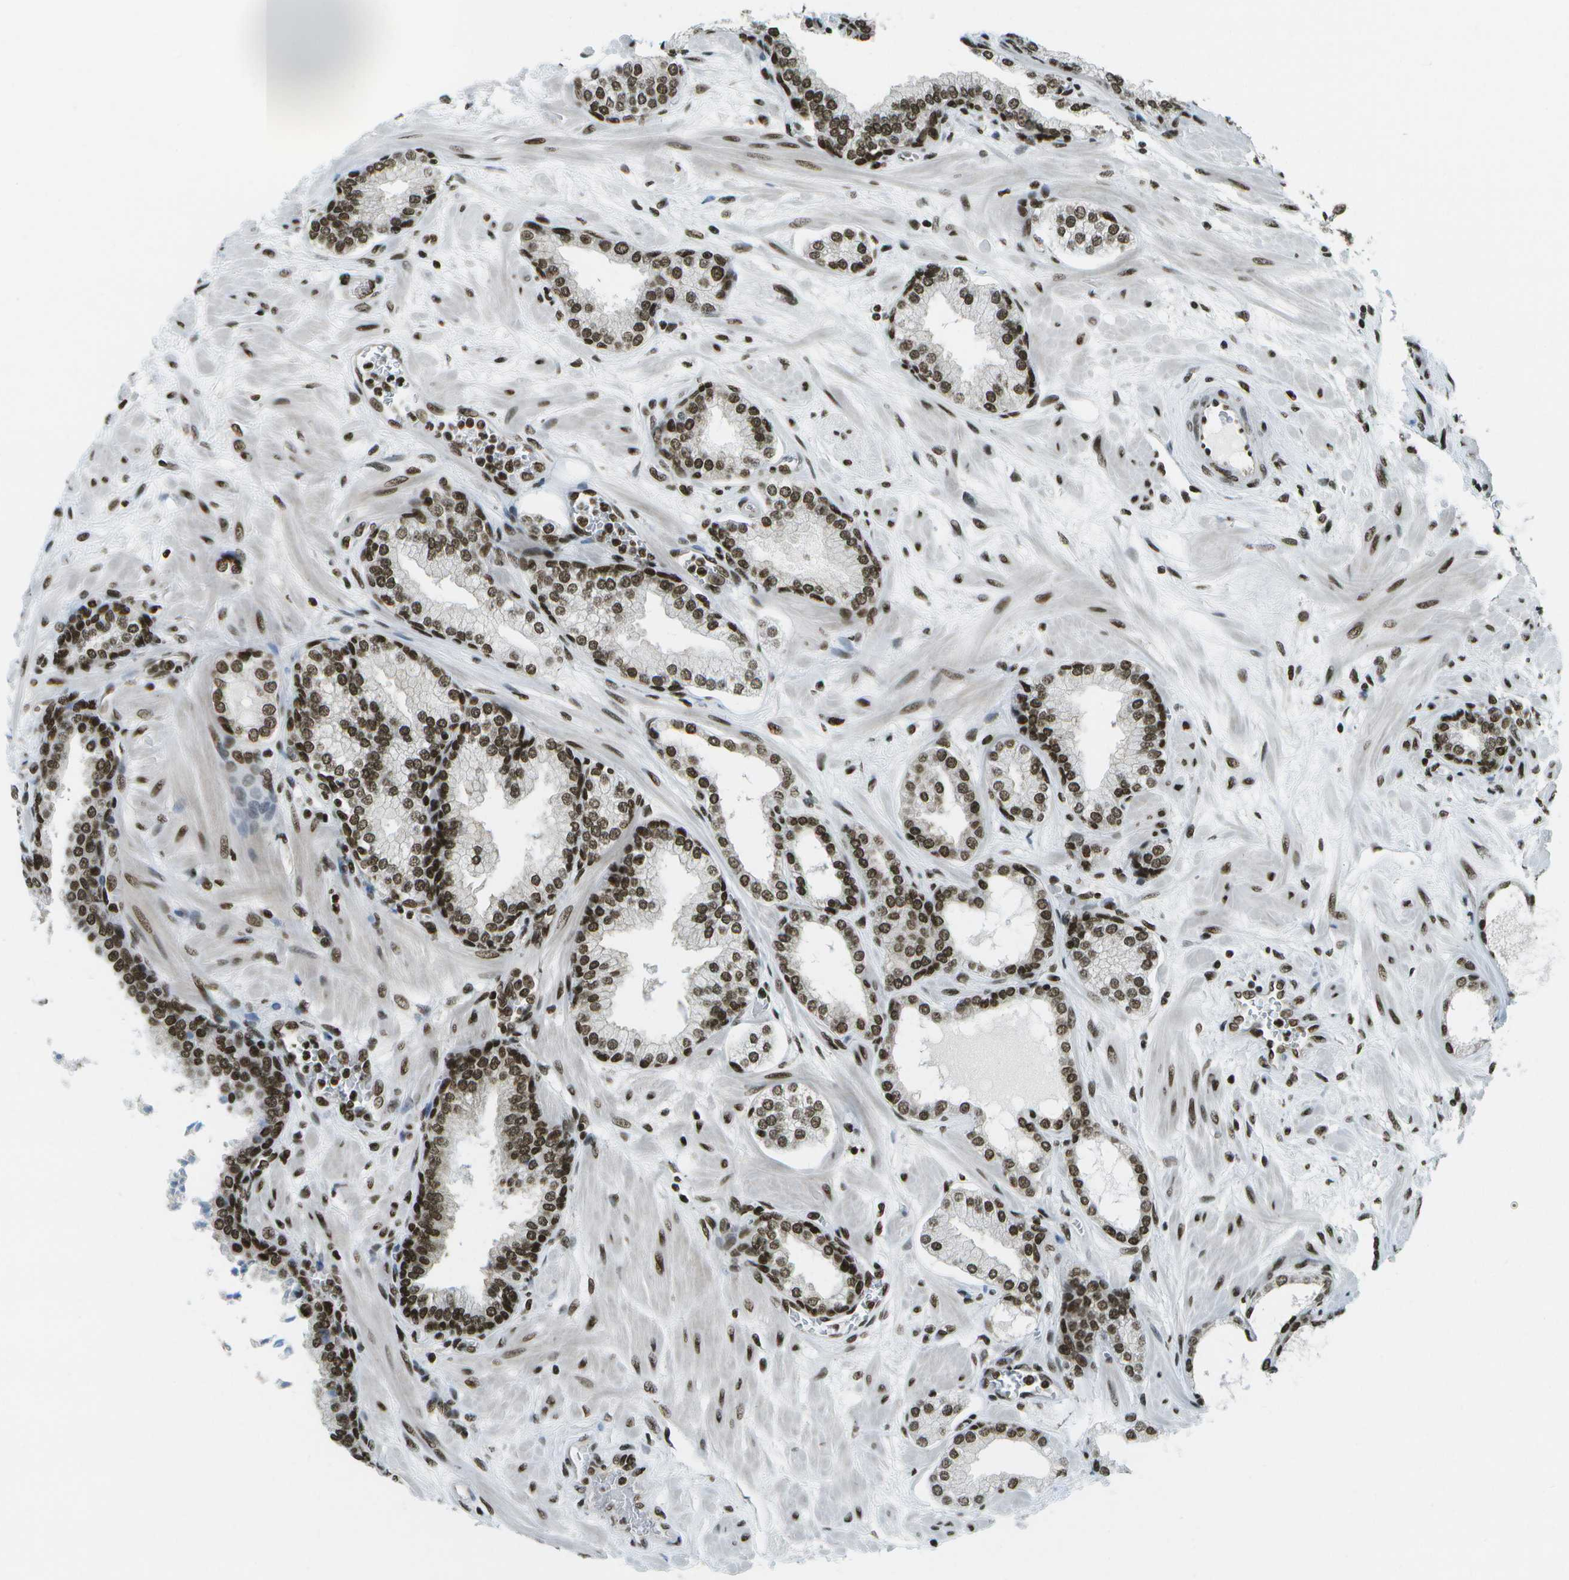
{"staining": {"intensity": "strong", "quantity": ">75%", "location": "nuclear"}, "tissue": "prostate", "cell_type": "Glandular cells", "image_type": "normal", "snomed": [{"axis": "morphology", "description": "Normal tissue, NOS"}, {"axis": "morphology", "description": "Urothelial carcinoma, Low grade"}, {"axis": "topography", "description": "Urinary bladder"}, {"axis": "topography", "description": "Prostate"}], "caption": "An immunohistochemistry image of unremarkable tissue is shown. Protein staining in brown highlights strong nuclear positivity in prostate within glandular cells.", "gene": "GLYR1", "patient": {"sex": "male", "age": 60}}